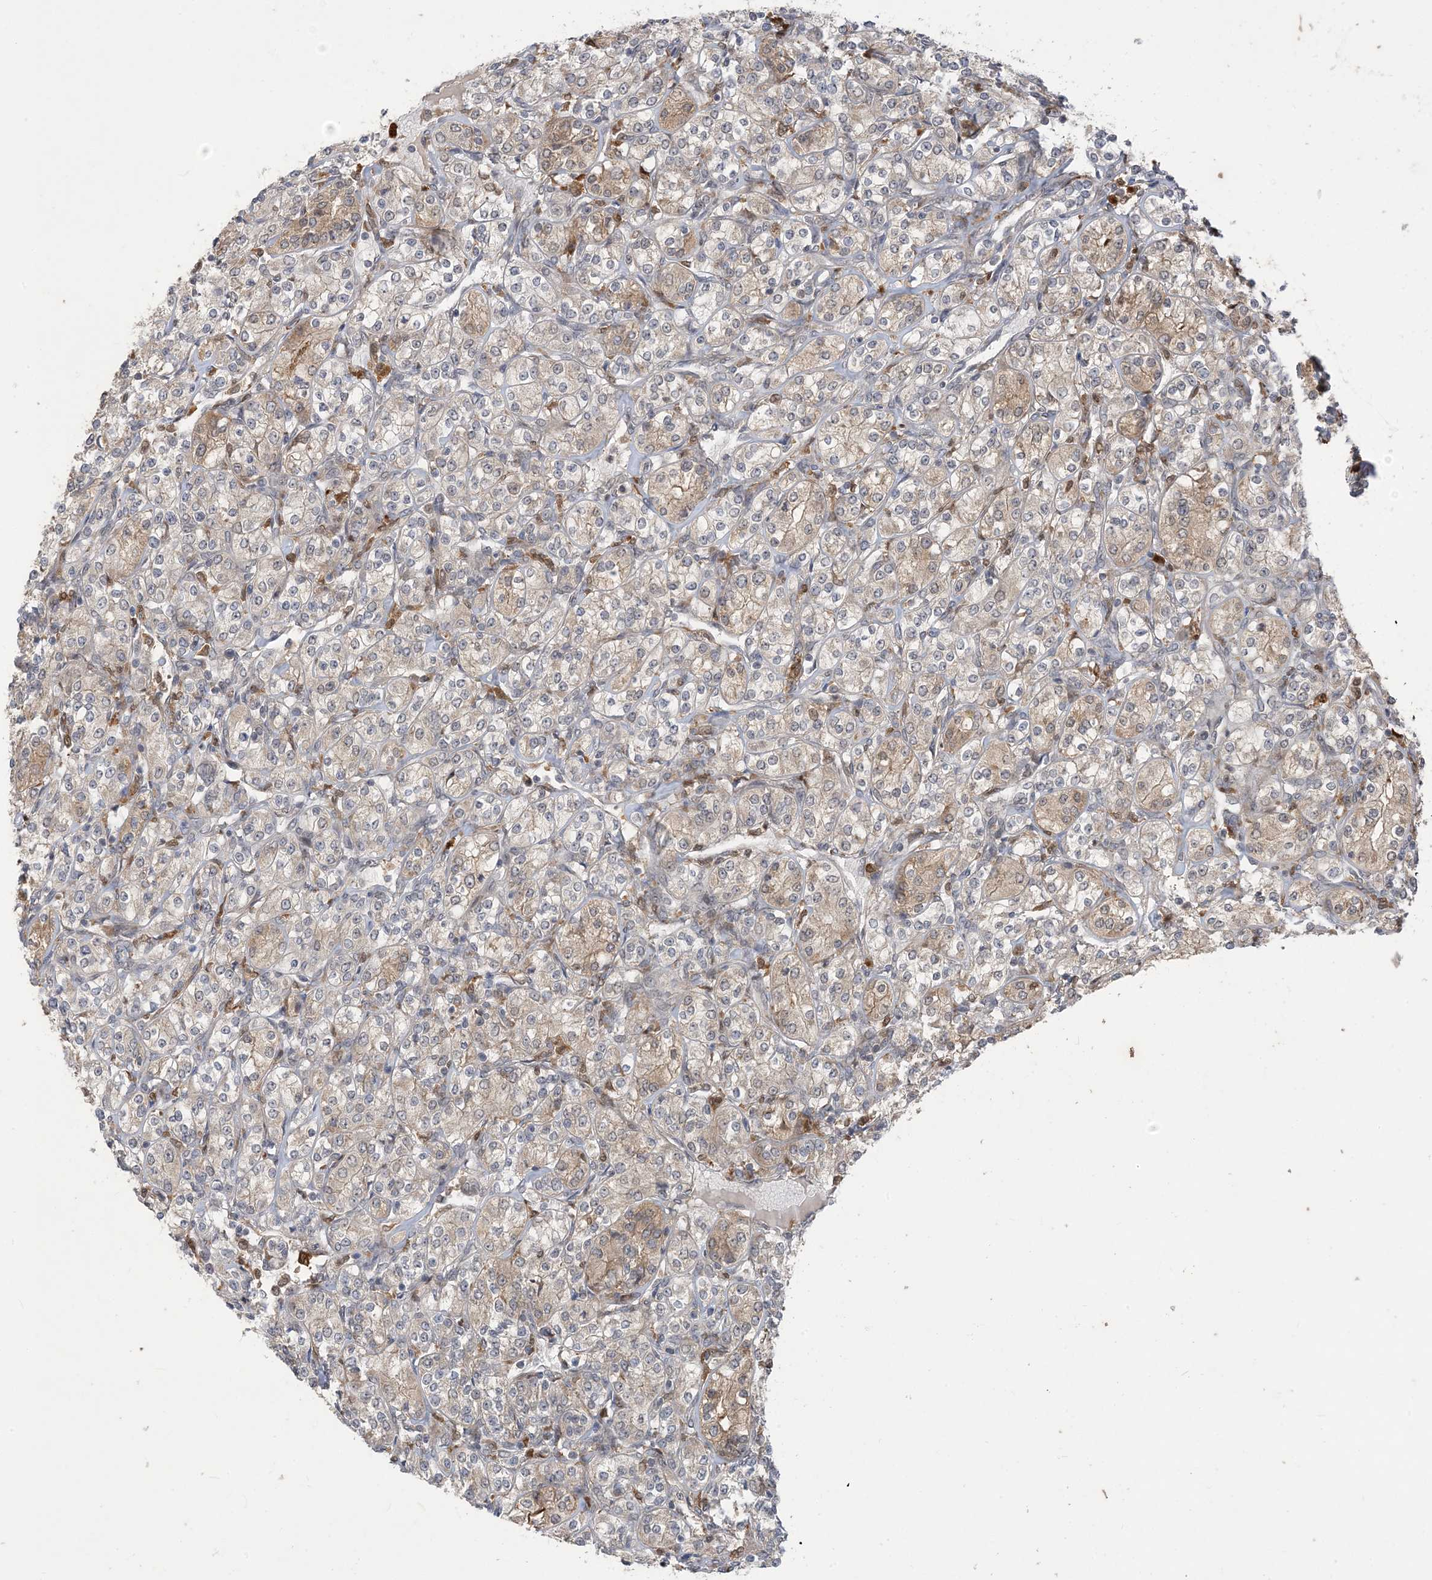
{"staining": {"intensity": "weak", "quantity": "<25%", "location": "cytoplasmic/membranous"}, "tissue": "renal cancer", "cell_type": "Tumor cells", "image_type": "cancer", "snomed": [{"axis": "morphology", "description": "Adenocarcinoma, NOS"}, {"axis": "topography", "description": "Kidney"}], "caption": "A micrograph of human renal adenocarcinoma is negative for staining in tumor cells.", "gene": "NAGK", "patient": {"sex": "male", "age": 77}}